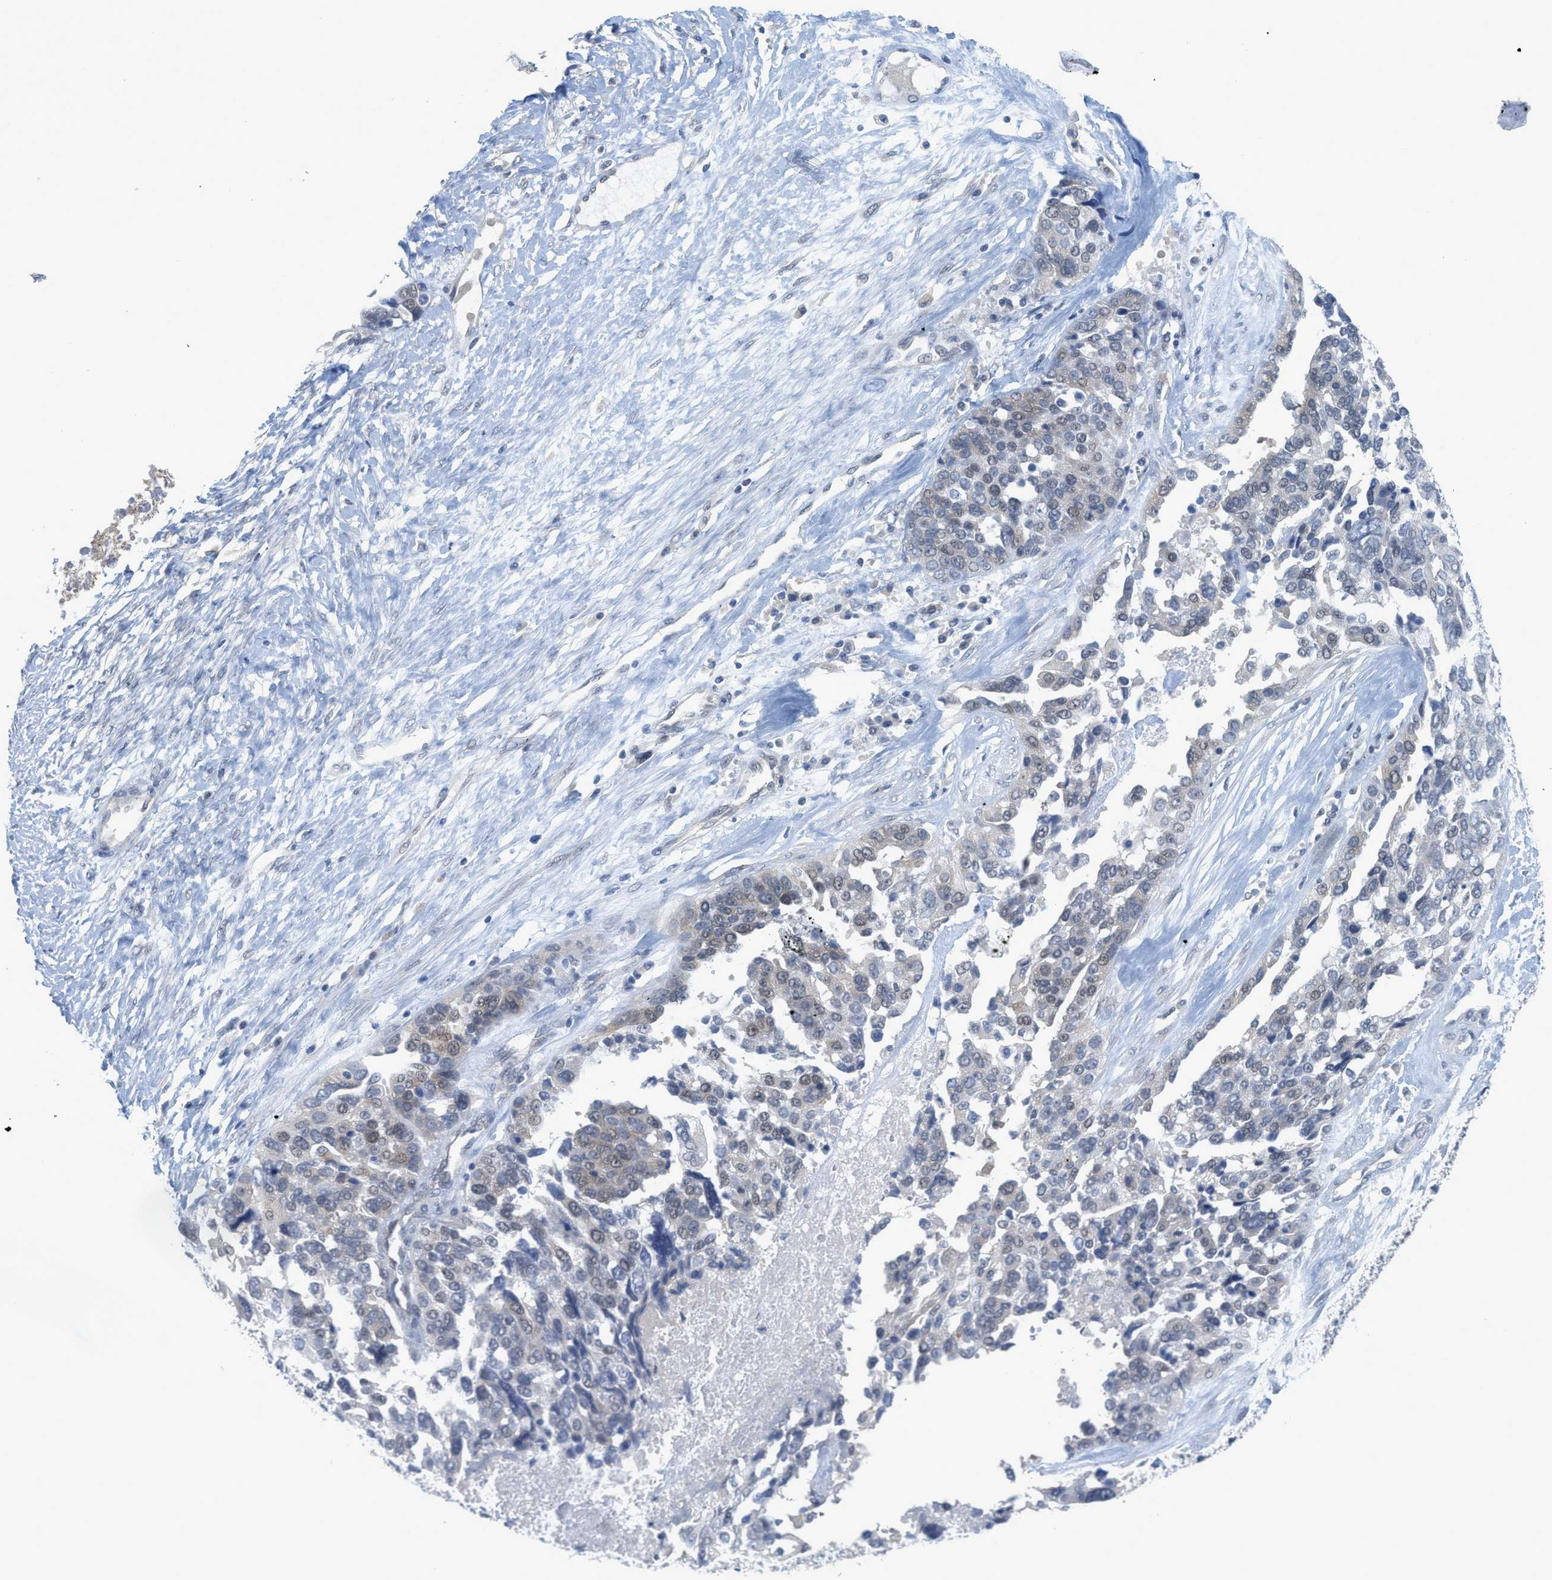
{"staining": {"intensity": "negative", "quantity": "none", "location": "none"}, "tissue": "ovarian cancer", "cell_type": "Tumor cells", "image_type": "cancer", "snomed": [{"axis": "morphology", "description": "Cystadenocarcinoma, serous, NOS"}, {"axis": "topography", "description": "Ovary"}], "caption": "There is no significant staining in tumor cells of ovarian cancer.", "gene": "TNFAIP1", "patient": {"sex": "female", "age": 44}}